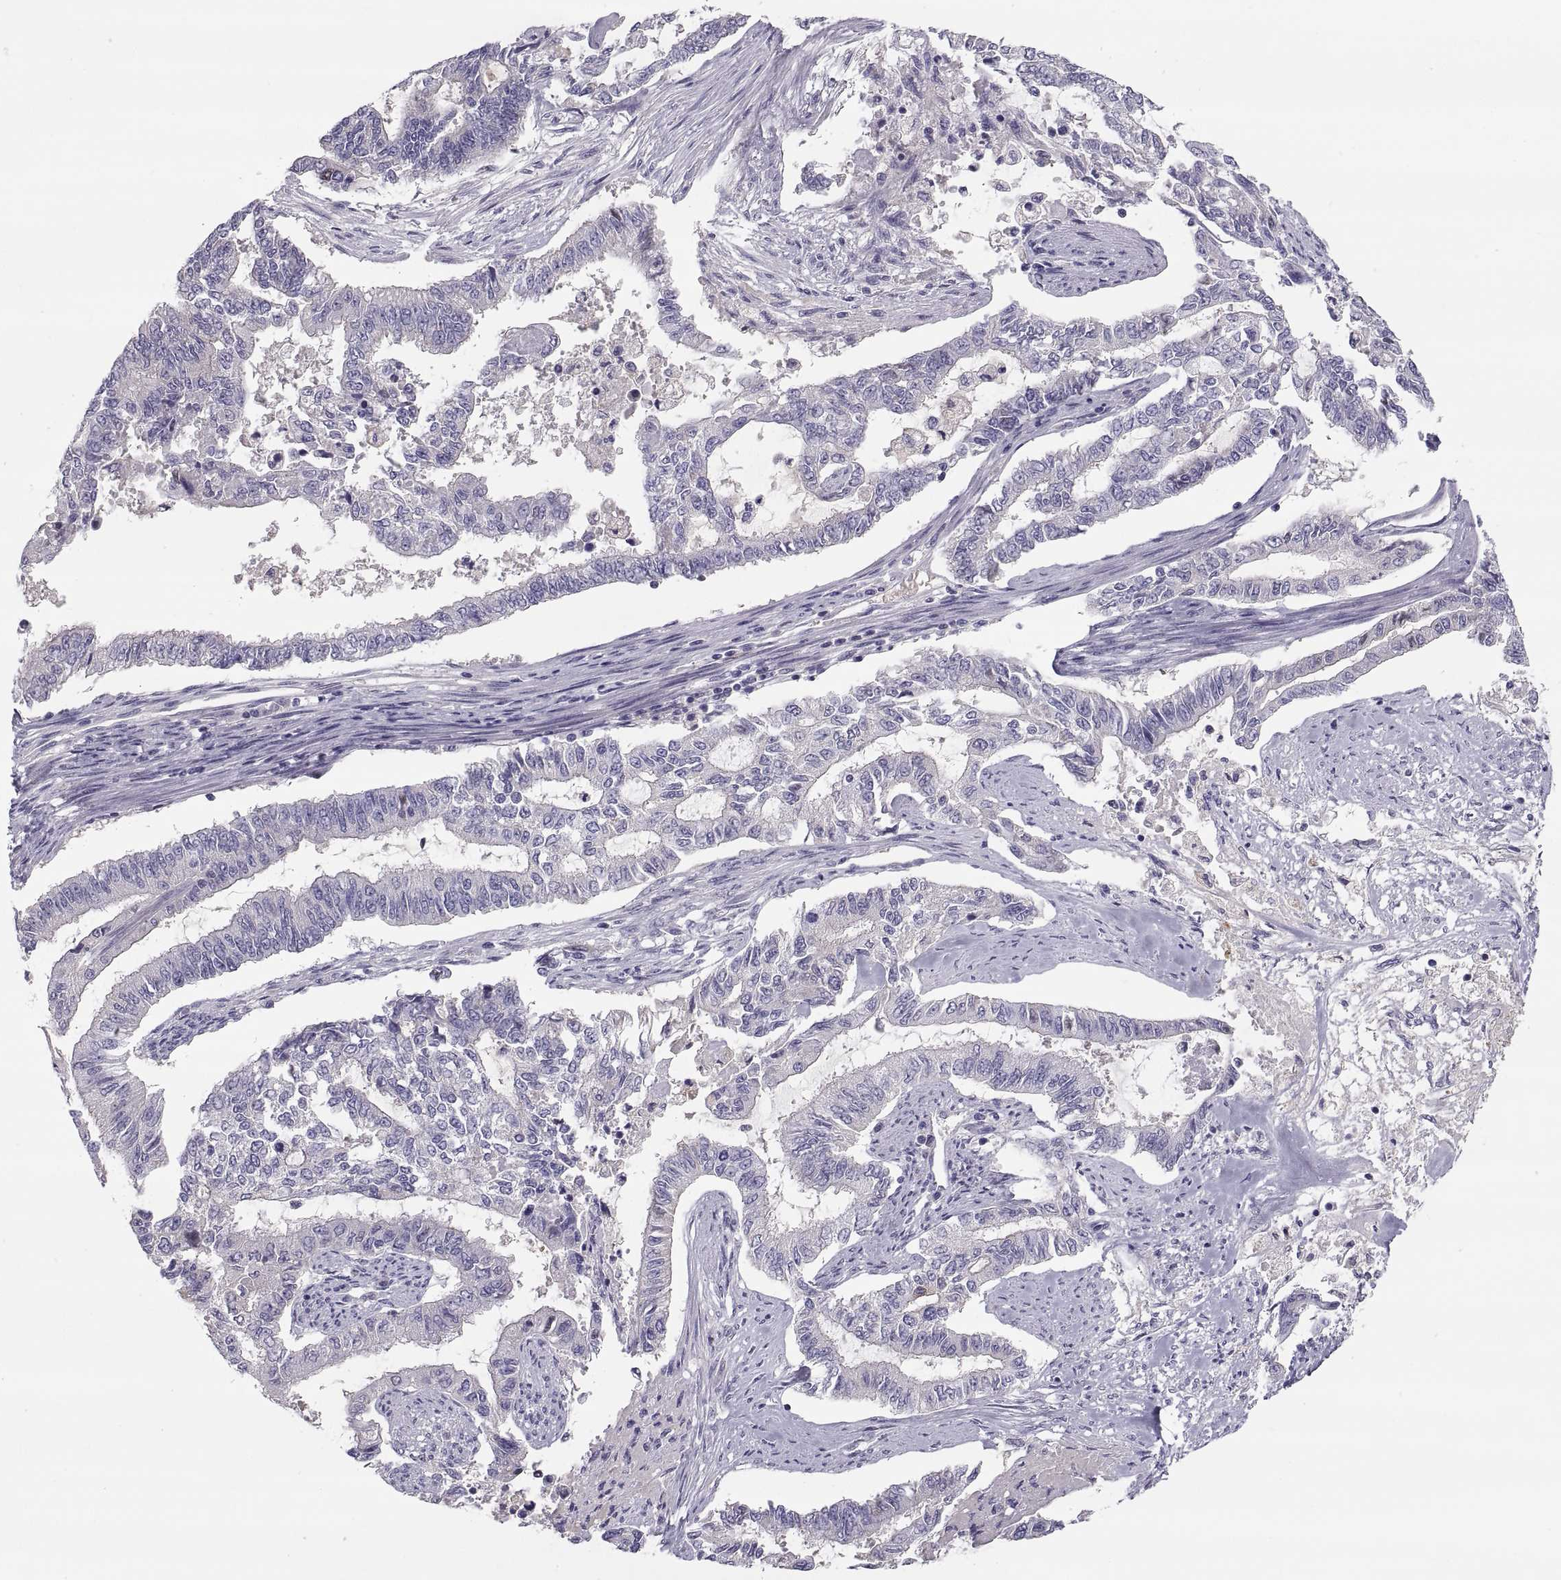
{"staining": {"intensity": "negative", "quantity": "none", "location": "none"}, "tissue": "endometrial cancer", "cell_type": "Tumor cells", "image_type": "cancer", "snomed": [{"axis": "morphology", "description": "Adenocarcinoma, NOS"}, {"axis": "topography", "description": "Uterus"}], "caption": "High power microscopy micrograph of an immunohistochemistry micrograph of endometrial cancer, revealing no significant staining in tumor cells.", "gene": "MAGEB2", "patient": {"sex": "female", "age": 59}}